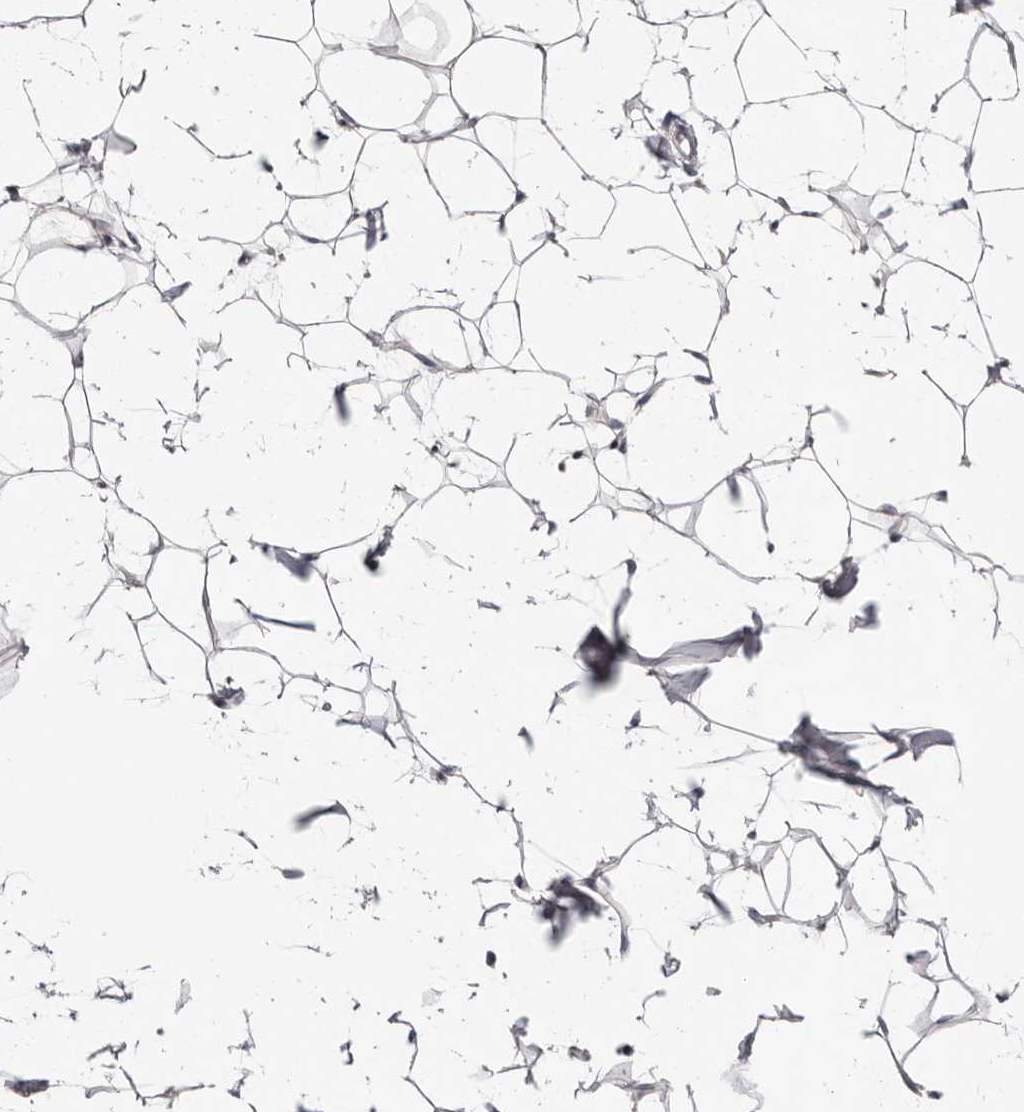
{"staining": {"intensity": "negative", "quantity": "none", "location": "none"}, "tissue": "adipose tissue", "cell_type": "Adipocytes", "image_type": "normal", "snomed": [{"axis": "morphology", "description": "Normal tissue, NOS"}, {"axis": "topography", "description": "Breast"}], "caption": "Adipocytes show no significant staining in normal adipose tissue. (DAB immunohistochemistry with hematoxylin counter stain).", "gene": "CCDC190", "patient": {"sex": "female", "age": 23}}